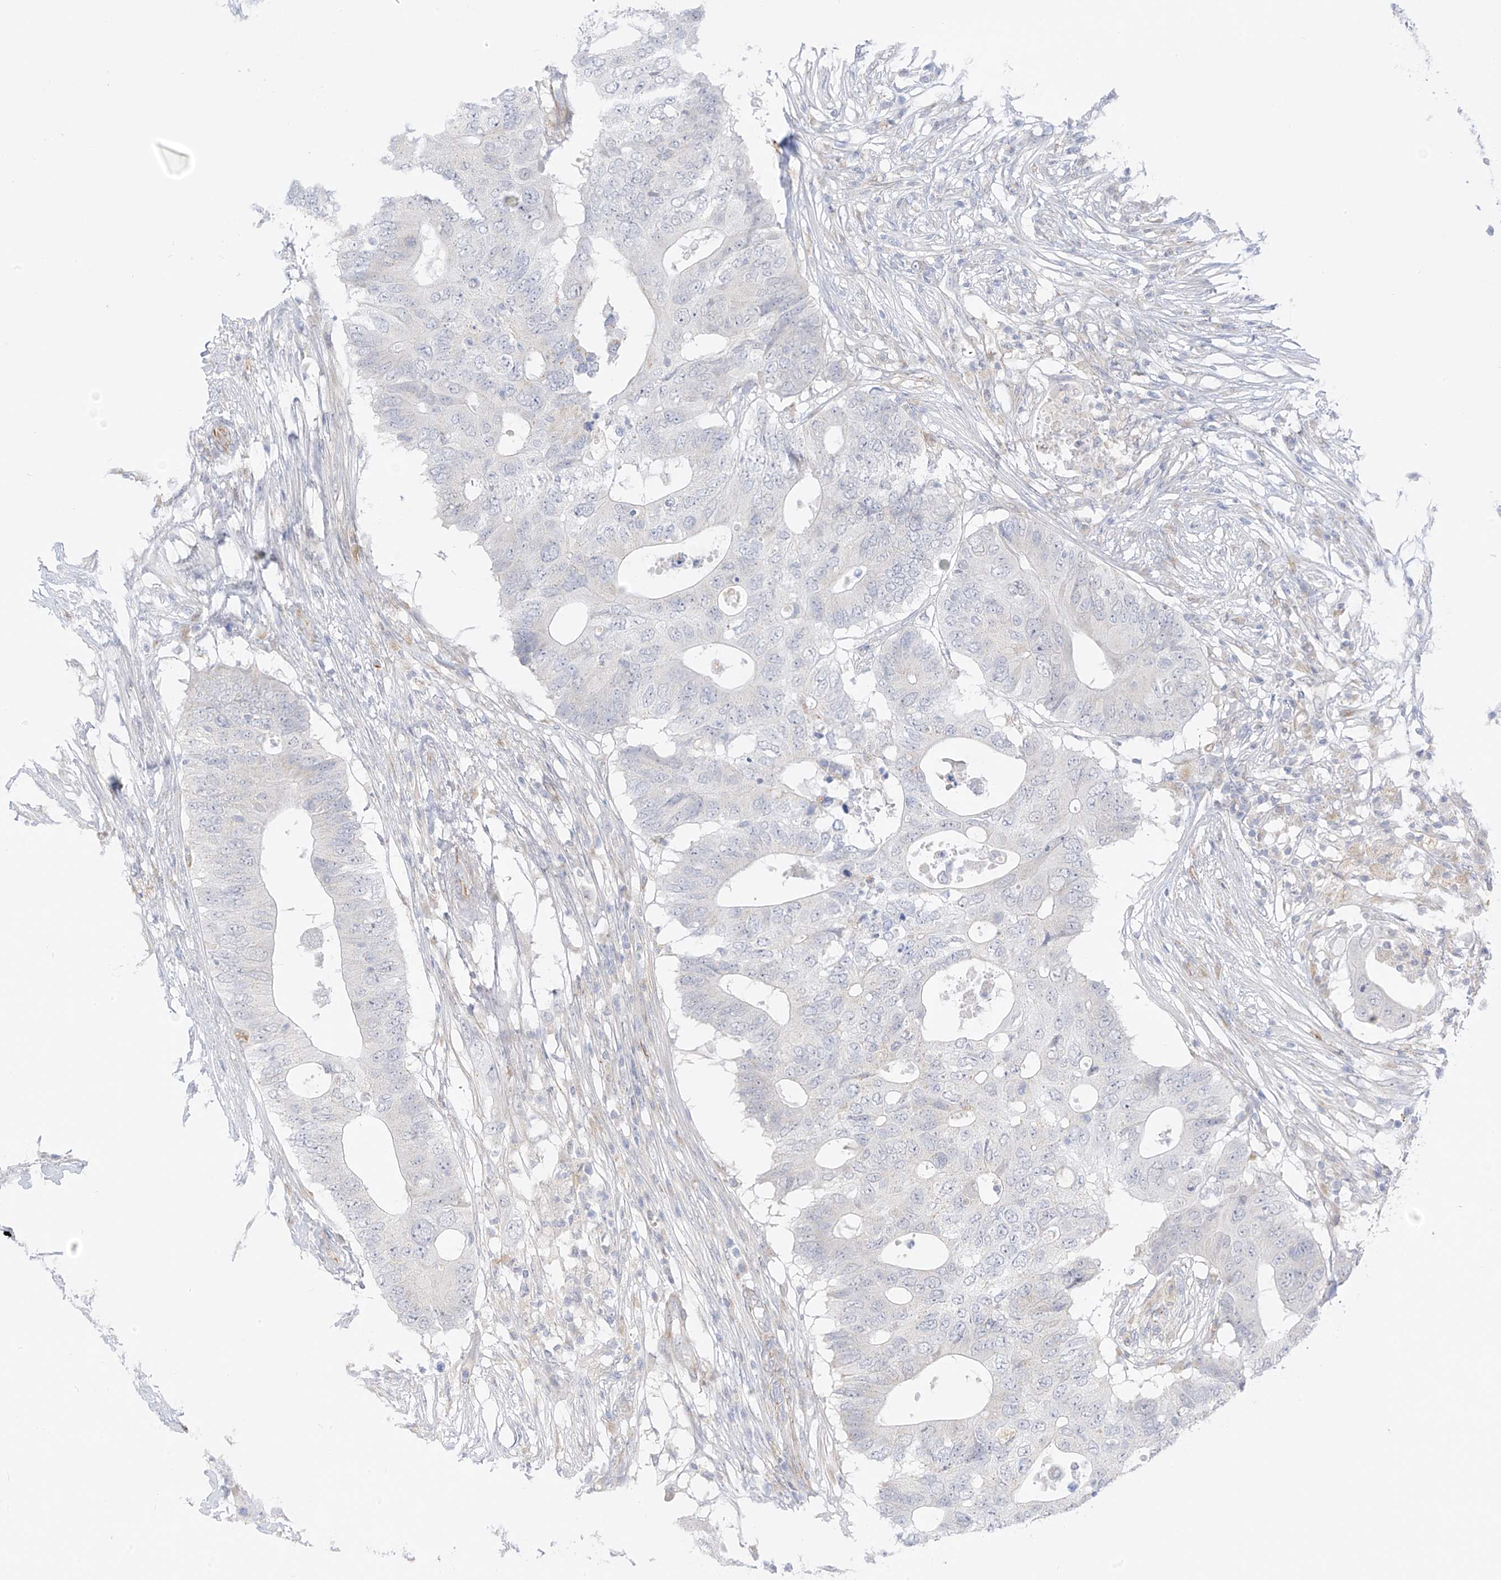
{"staining": {"intensity": "negative", "quantity": "none", "location": "none"}, "tissue": "colorectal cancer", "cell_type": "Tumor cells", "image_type": "cancer", "snomed": [{"axis": "morphology", "description": "Adenocarcinoma, NOS"}, {"axis": "topography", "description": "Colon"}], "caption": "This micrograph is of colorectal cancer stained with IHC to label a protein in brown with the nuclei are counter-stained blue. There is no positivity in tumor cells.", "gene": "HS6ST2", "patient": {"sex": "male", "age": 71}}